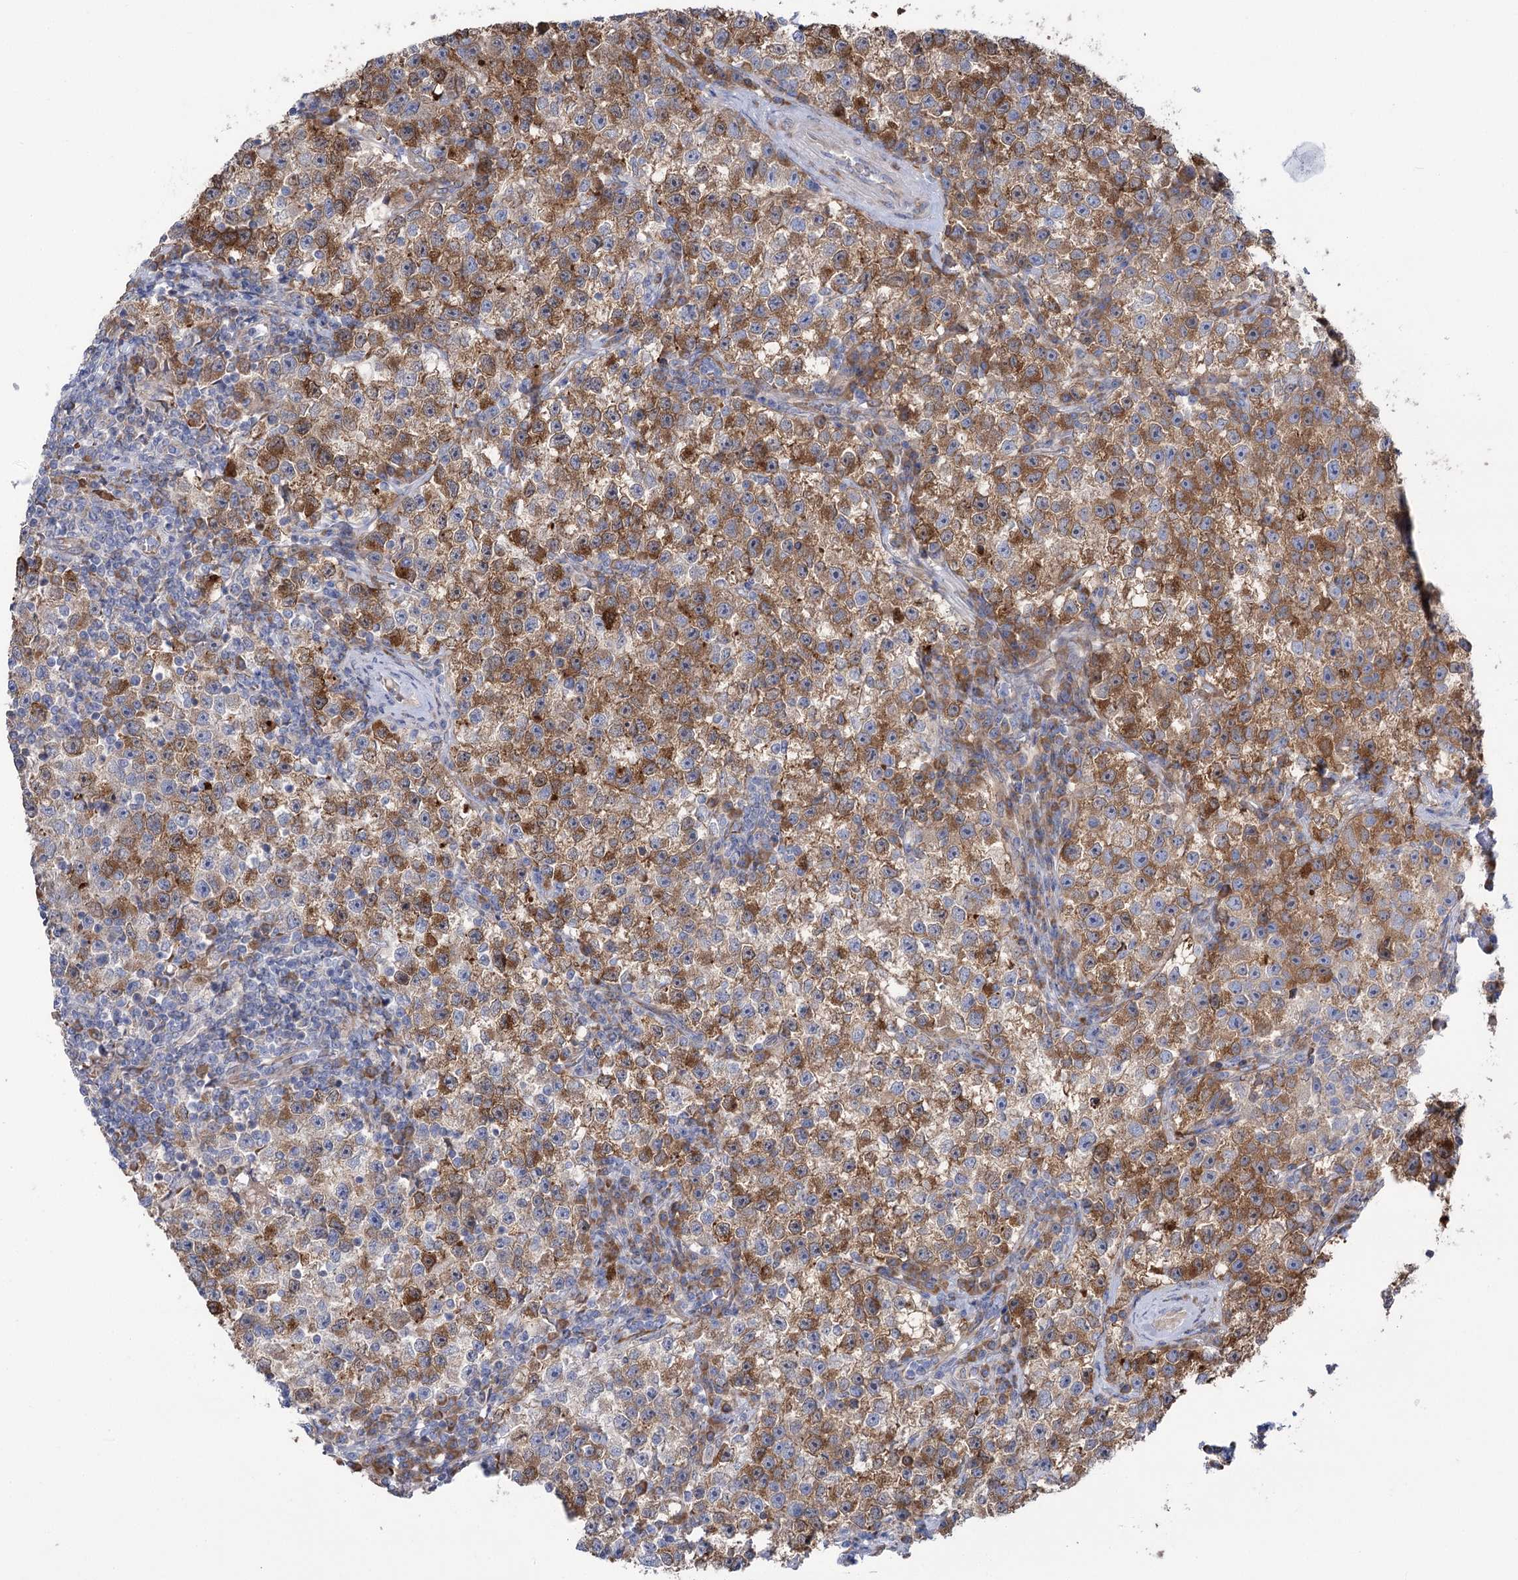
{"staining": {"intensity": "moderate", "quantity": ">75%", "location": "cytoplasmic/membranous"}, "tissue": "testis cancer", "cell_type": "Tumor cells", "image_type": "cancer", "snomed": [{"axis": "morphology", "description": "Seminoma, NOS"}, {"axis": "topography", "description": "Testis"}], "caption": "Testis seminoma was stained to show a protein in brown. There is medium levels of moderate cytoplasmic/membranous staining in about >75% of tumor cells.", "gene": "STT3B", "patient": {"sex": "male", "age": 22}}